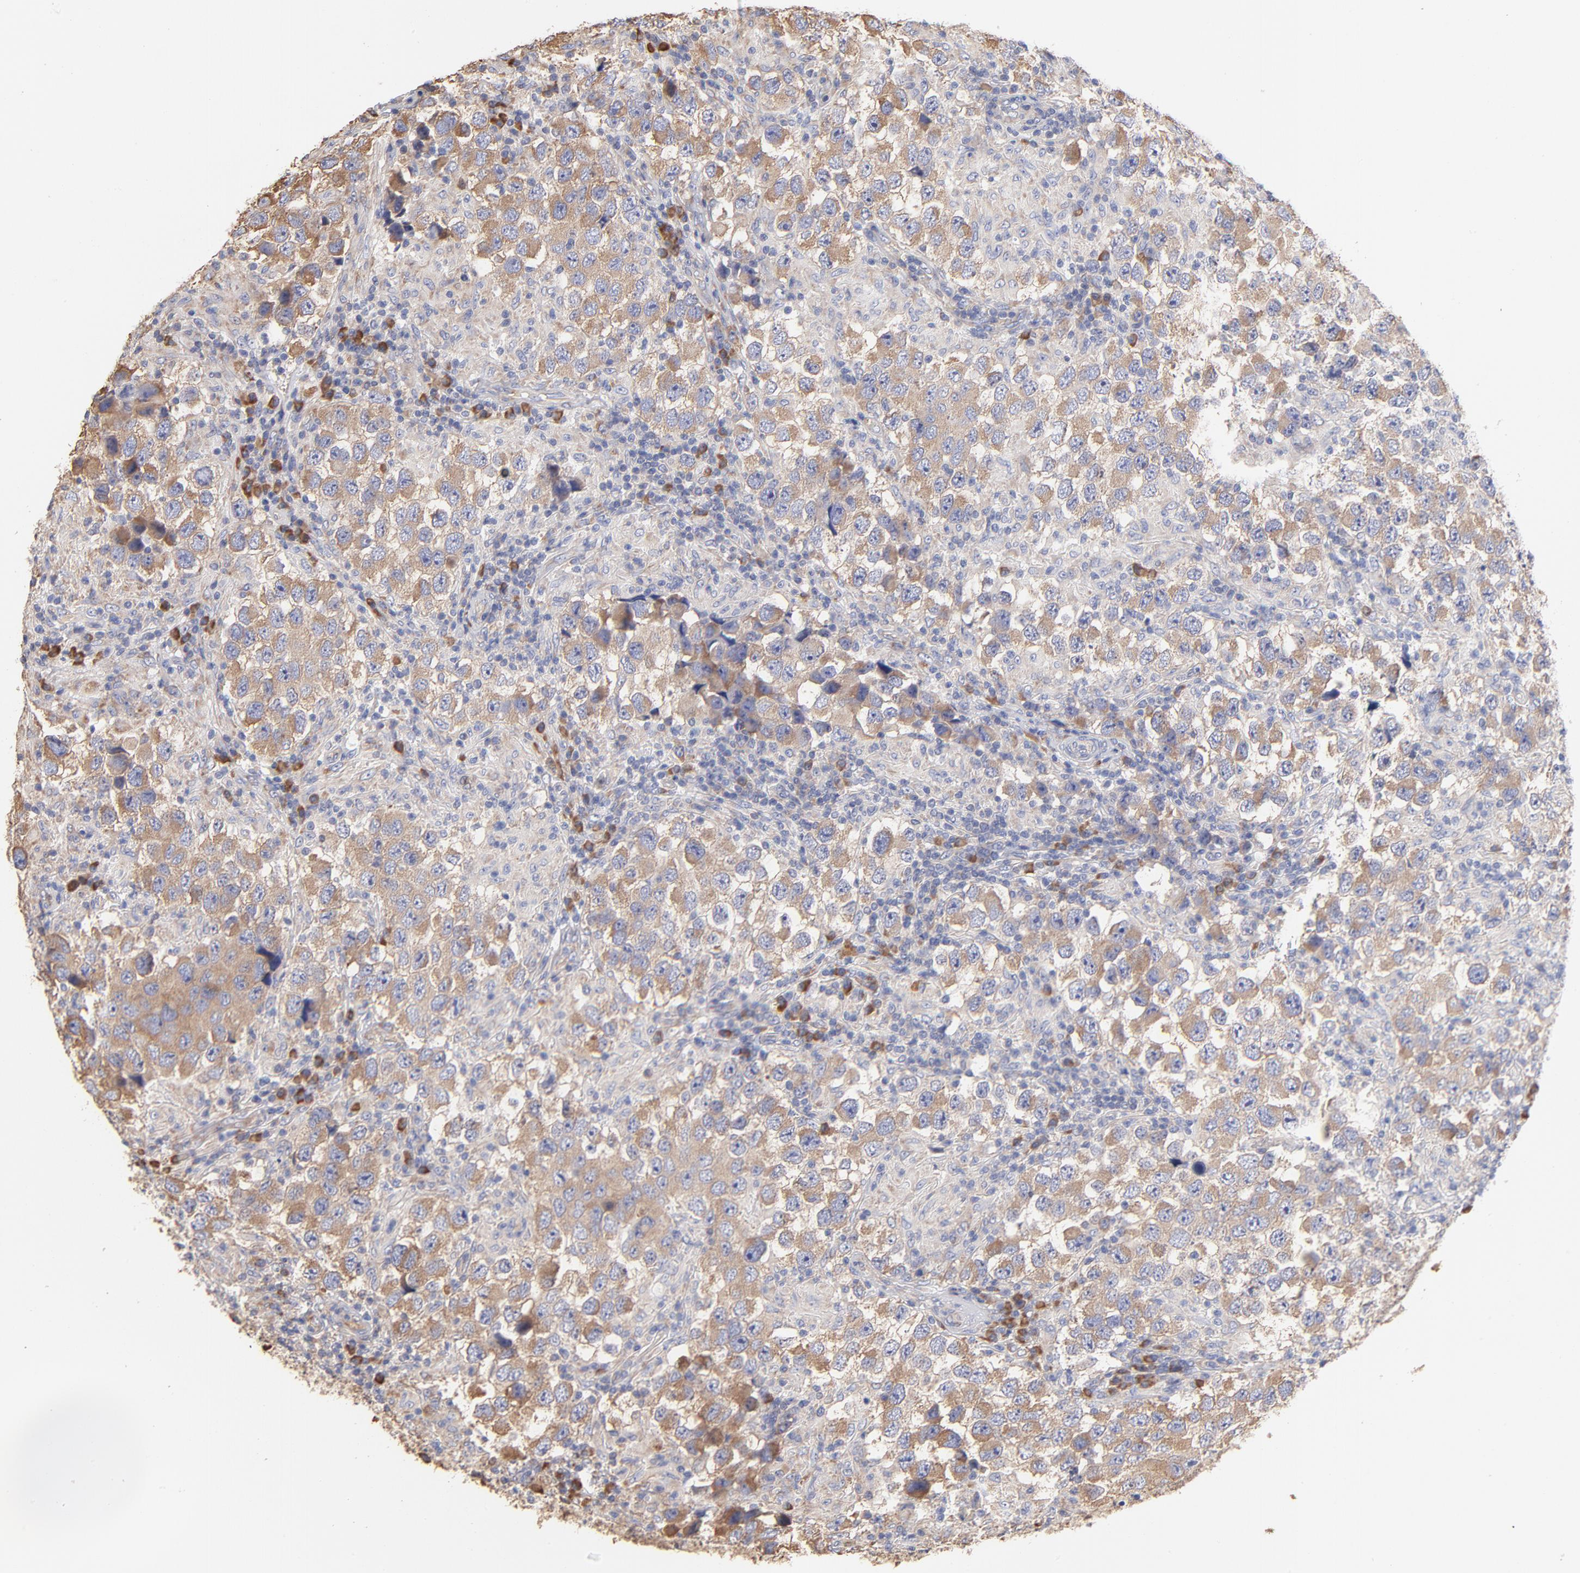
{"staining": {"intensity": "weak", "quantity": ">75%", "location": "cytoplasmic/membranous"}, "tissue": "testis cancer", "cell_type": "Tumor cells", "image_type": "cancer", "snomed": [{"axis": "morphology", "description": "Carcinoma, Embryonal, NOS"}, {"axis": "topography", "description": "Testis"}], "caption": "Tumor cells show weak cytoplasmic/membranous positivity in about >75% of cells in testis cancer. The protein is stained brown, and the nuclei are stained in blue (DAB (3,3'-diaminobenzidine) IHC with brightfield microscopy, high magnification).", "gene": "RPL9", "patient": {"sex": "male", "age": 21}}